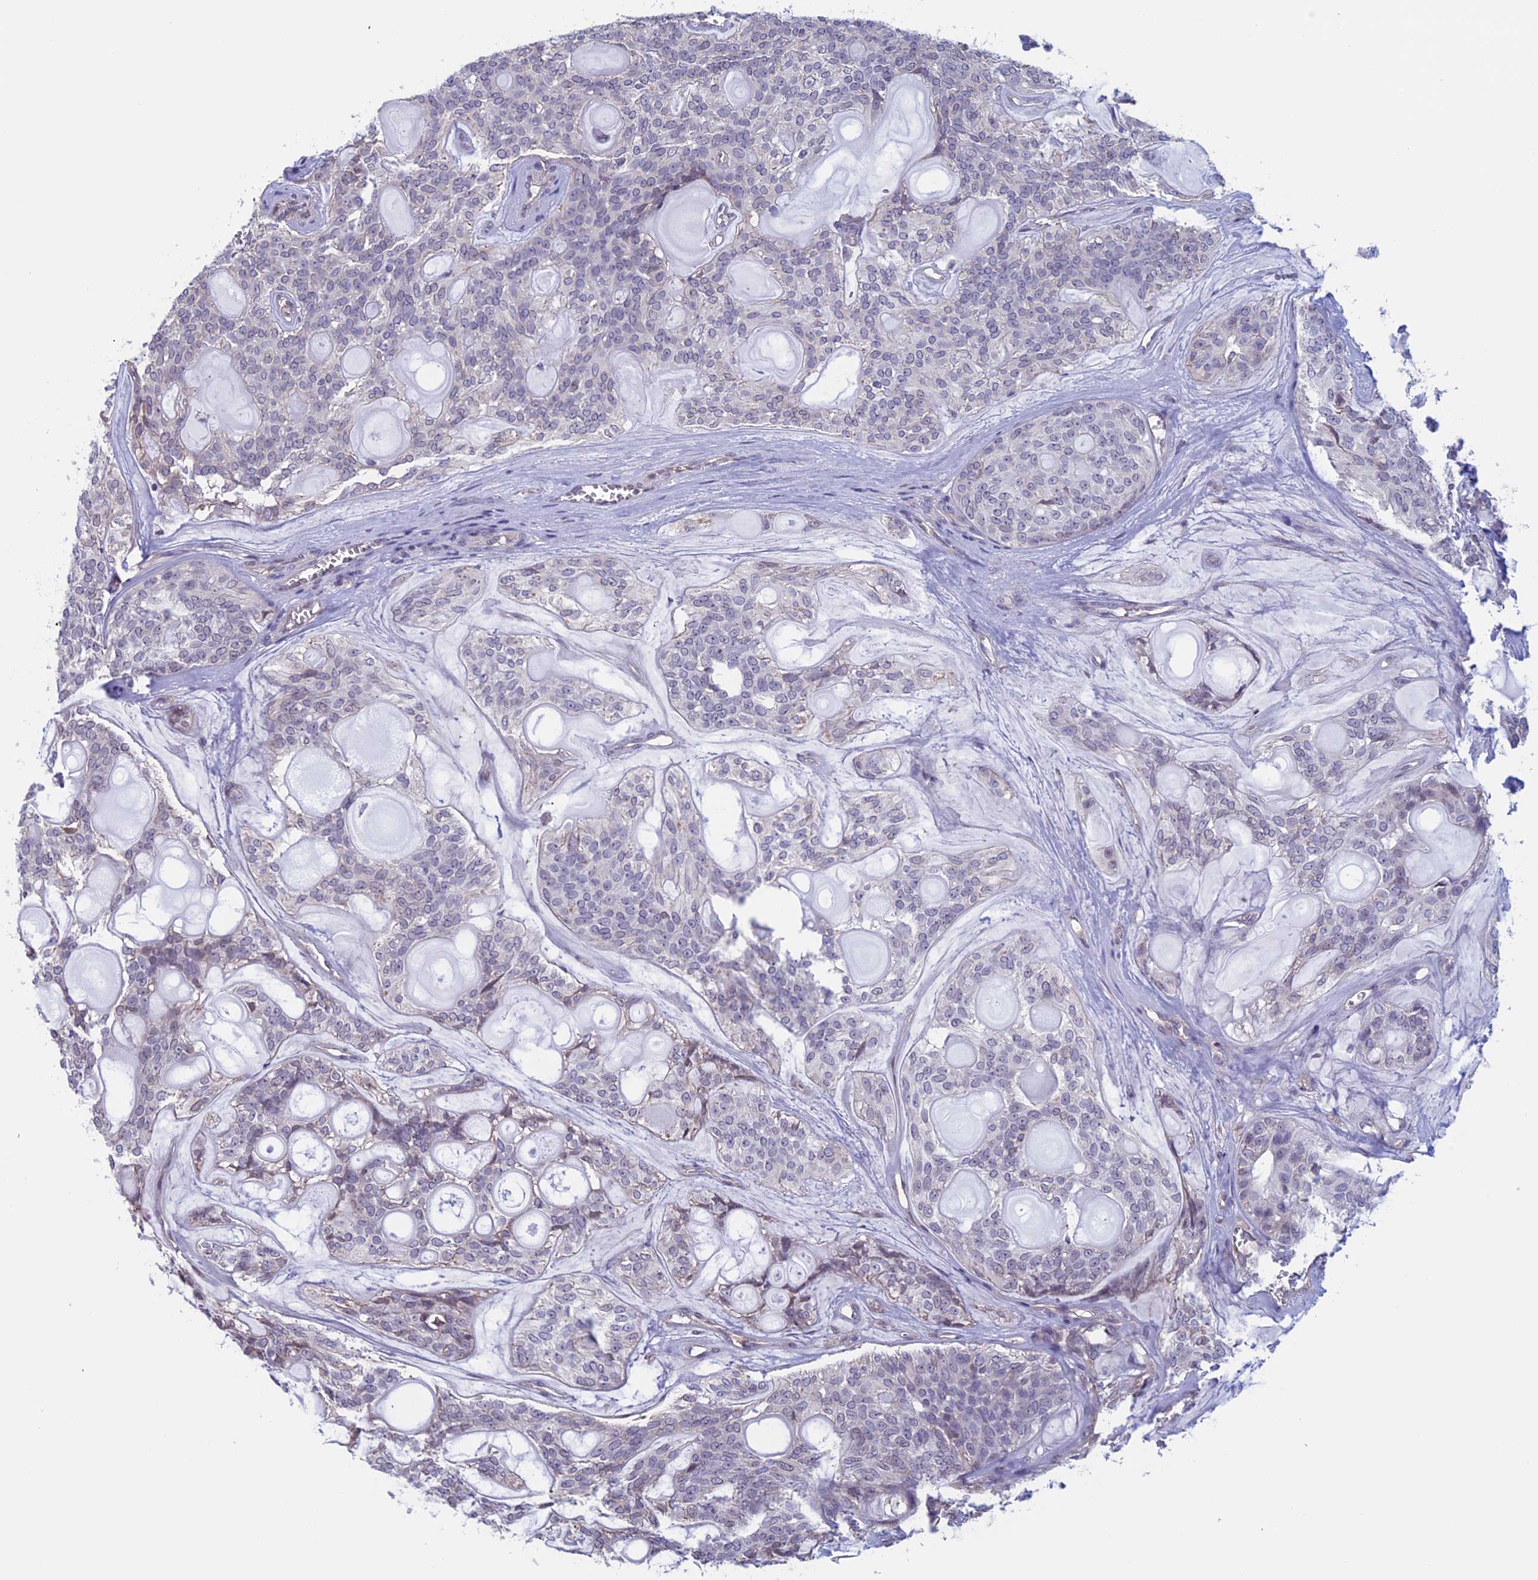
{"staining": {"intensity": "negative", "quantity": "none", "location": "none"}, "tissue": "head and neck cancer", "cell_type": "Tumor cells", "image_type": "cancer", "snomed": [{"axis": "morphology", "description": "Adenocarcinoma, NOS"}, {"axis": "topography", "description": "Head-Neck"}], "caption": "Tumor cells show no significant positivity in head and neck cancer.", "gene": "SLC1A6", "patient": {"sex": "male", "age": 66}}